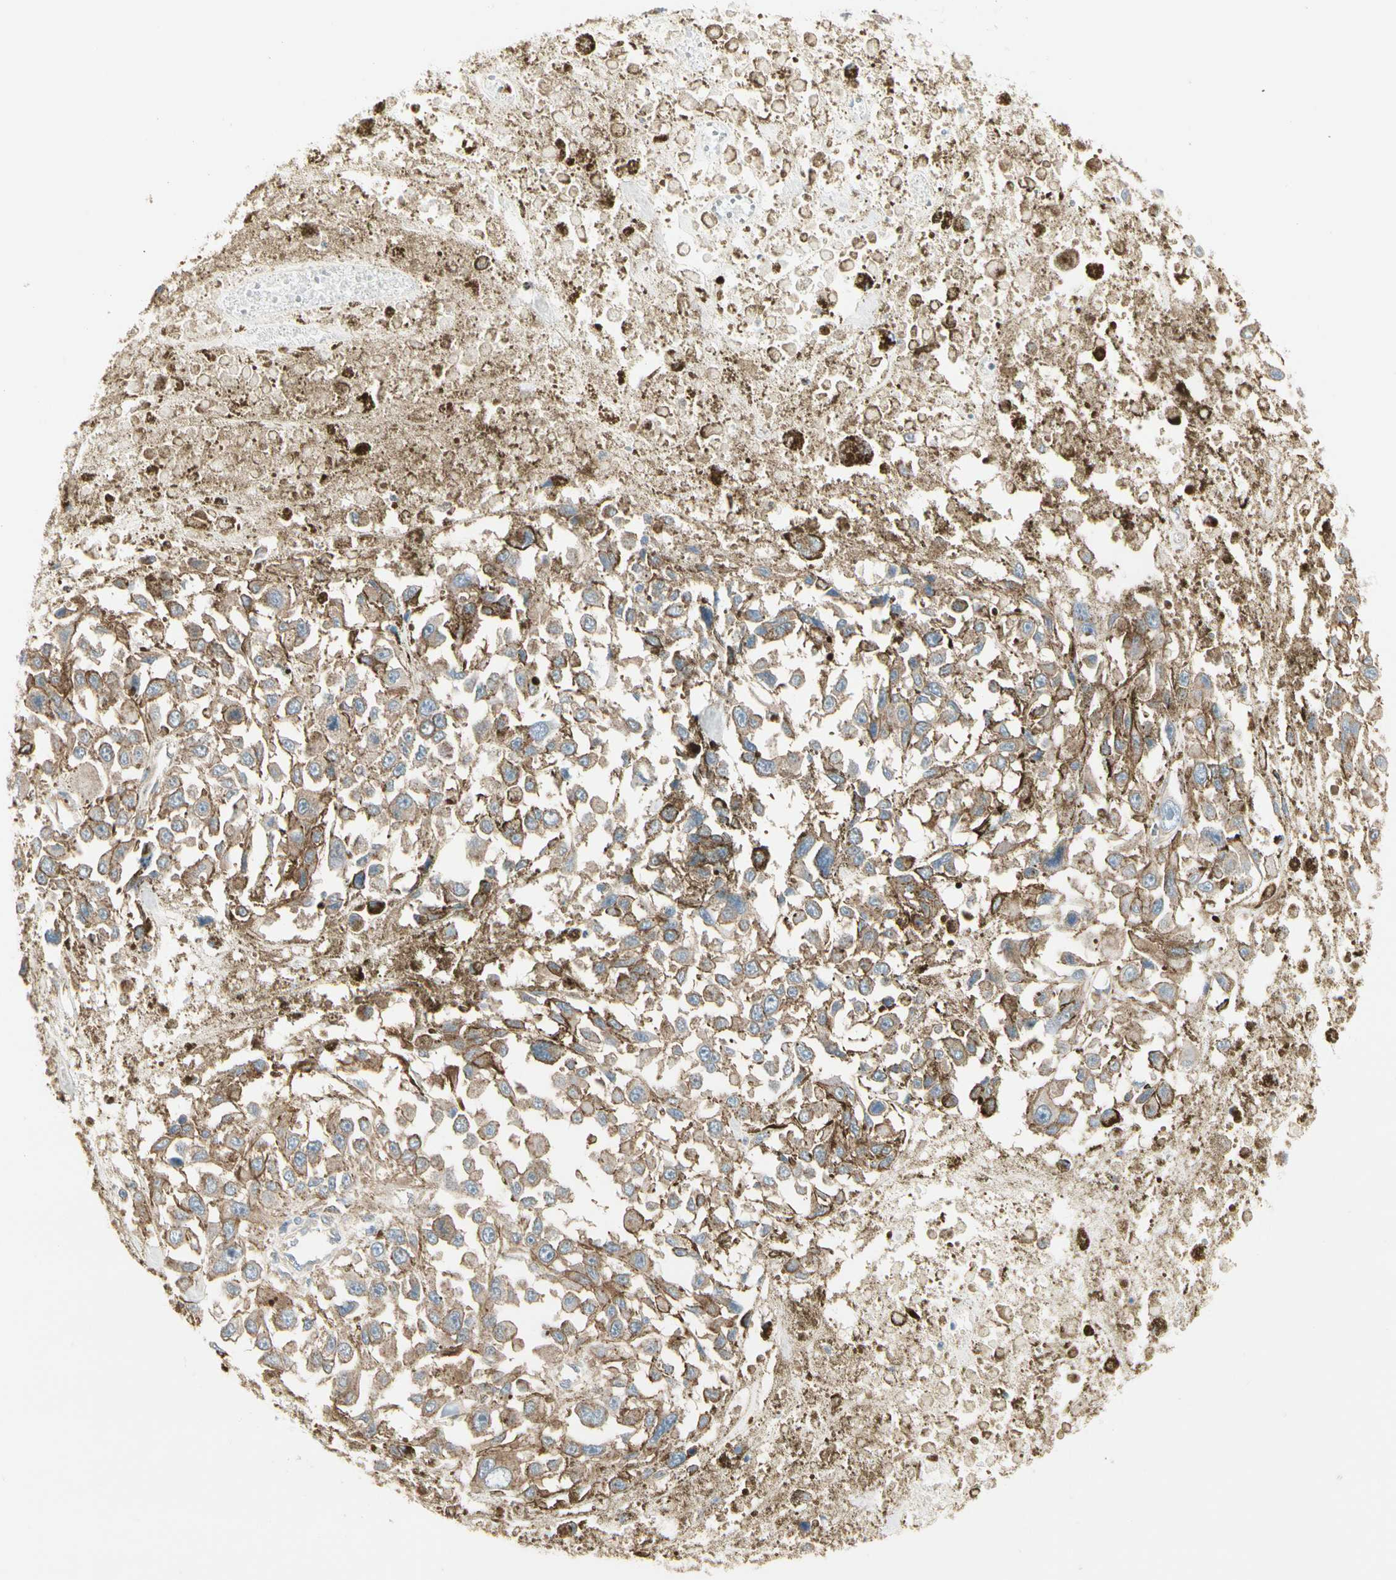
{"staining": {"intensity": "weak", "quantity": ">75%", "location": "cytoplasmic/membranous"}, "tissue": "melanoma", "cell_type": "Tumor cells", "image_type": "cancer", "snomed": [{"axis": "morphology", "description": "Malignant melanoma, Metastatic site"}, {"axis": "topography", "description": "Lymph node"}], "caption": "The immunohistochemical stain highlights weak cytoplasmic/membranous expression in tumor cells of melanoma tissue.", "gene": "AGFG1", "patient": {"sex": "male", "age": 59}}